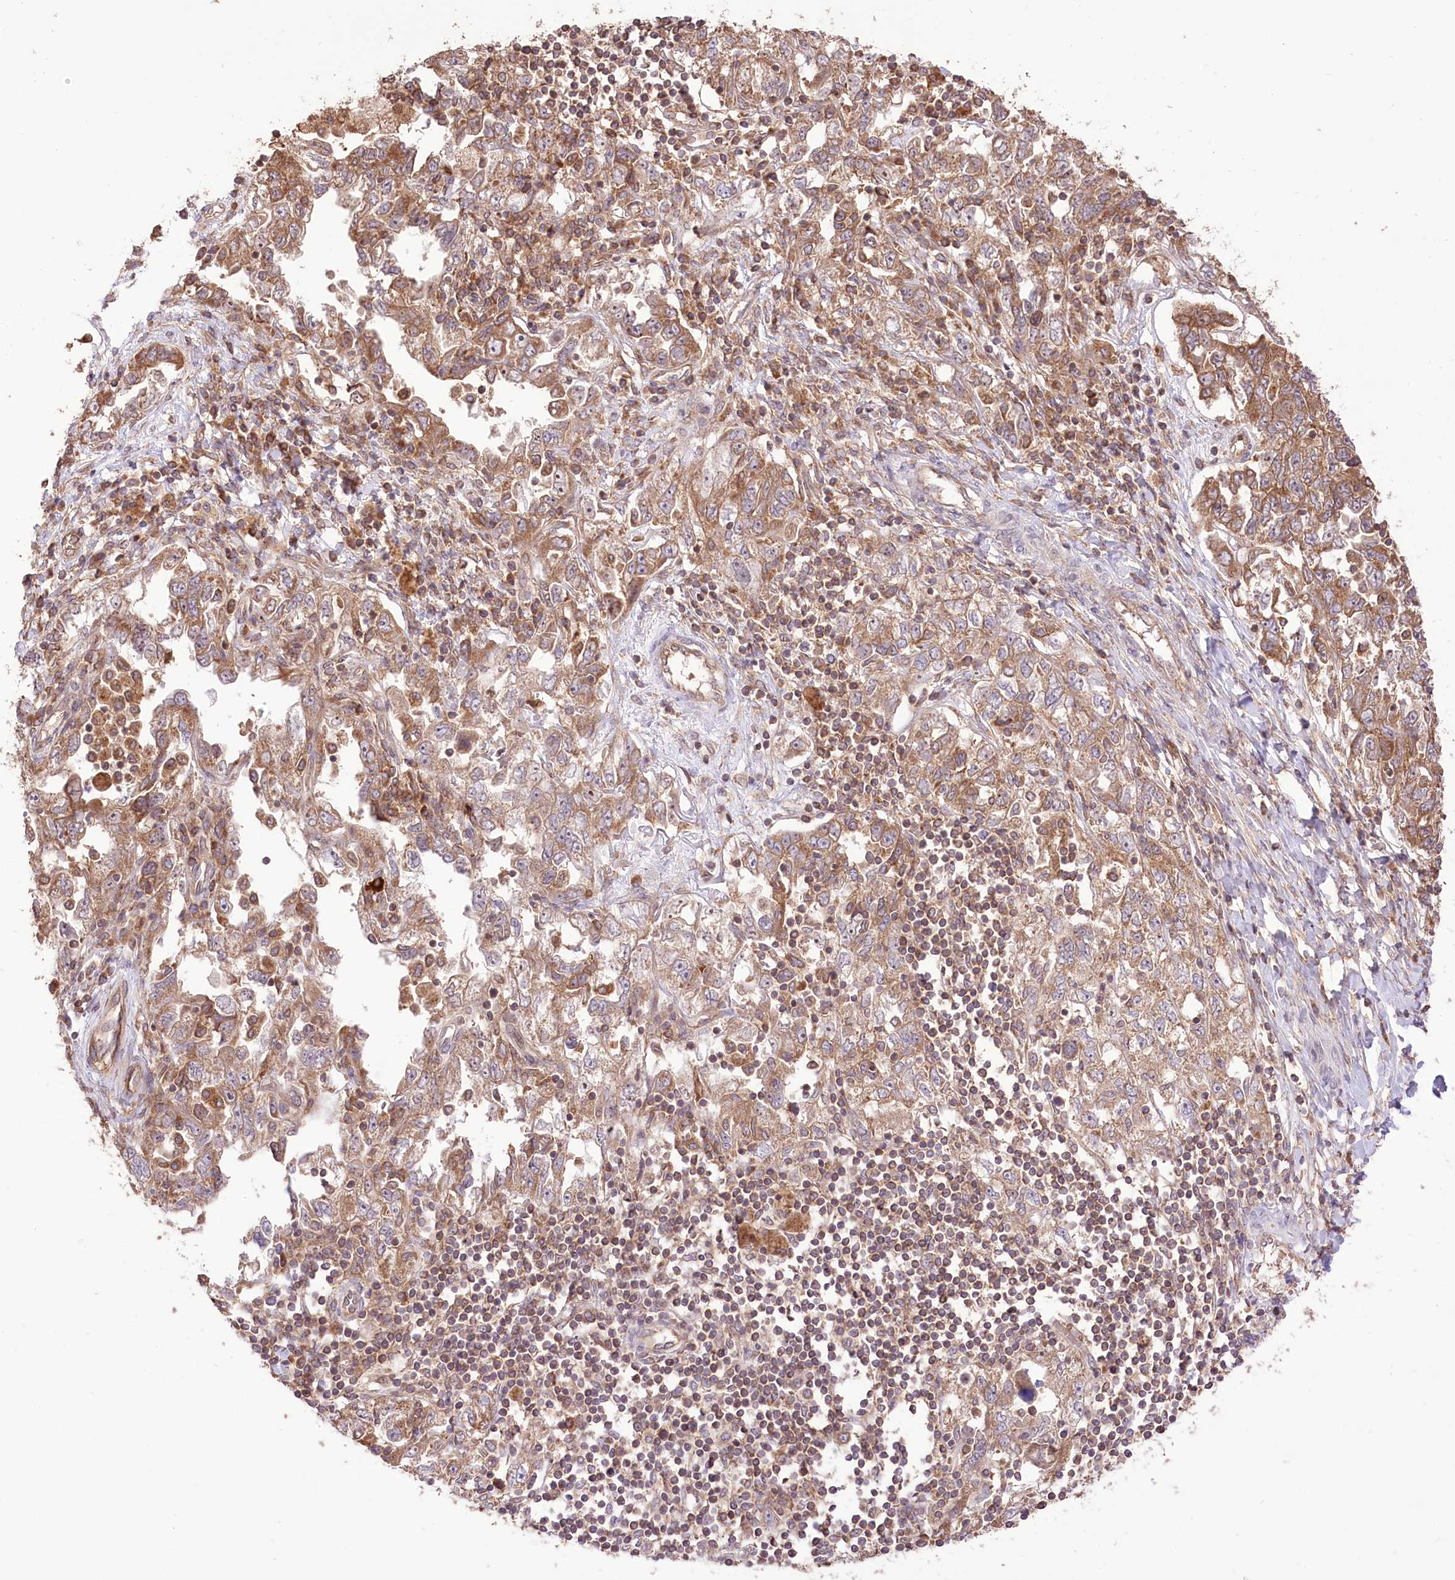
{"staining": {"intensity": "moderate", "quantity": ">75%", "location": "cytoplasmic/membranous"}, "tissue": "ovarian cancer", "cell_type": "Tumor cells", "image_type": "cancer", "snomed": [{"axis": "morphology", "description": "Carcinoma, NOS"}, {"axis": "morphology", "description": "Cystadenocarcinoma, serous, NOS"}, {"axis": "topography", "description": "Ovary"}], "caption": "Ovarian cancer (serous cystadenocarcinoma) stained with immunohistochemistry (IHC) demonstrates moderate cytoplasmic/membranous expression in approximately >75% of tumor cells. (Brightfield microscopy of DAB IHC at high magnification).", "gene": "XYLB", "patient": {"sex": "female", "age": 69}}